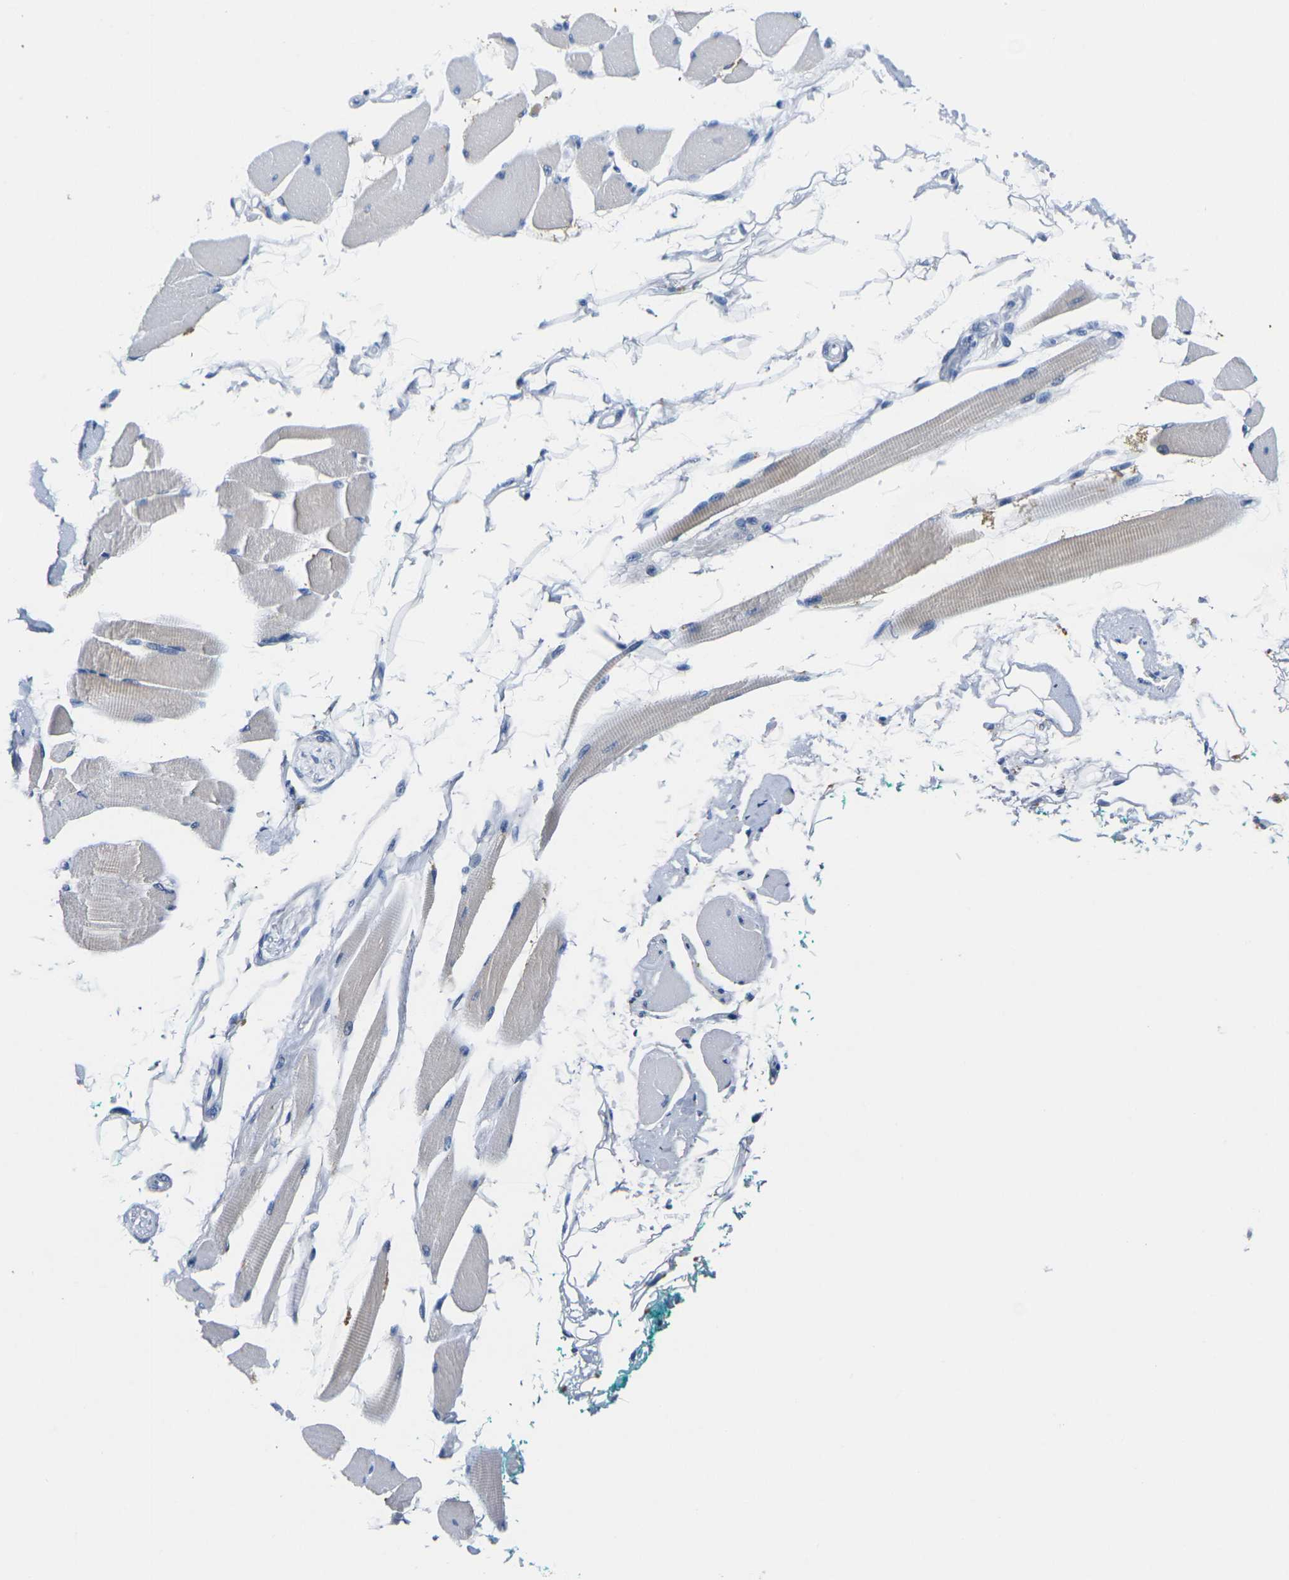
{"staining": {"intensity": "weak", "quantity": "<25%", "location": "cytoplasmic/membranous"}, "tissue": "skeletal muscle", "cell_type": "Myocytes", "image_type": "normal", "snomed": [{"axis": "morphology", "description": "Normal tissue, NOS"}, {"axis": "topography", "description": "Skeletal muscle"}, {"axis": "topography", "description": "Oral tissue"}, {"axis": "topography", "description": "Peripheral nerve tissue"}], "caption": "An image of skeletal muscle stained for a protein displays no brown staining in myocytes.", "gene": "NOCT", "patient": {"sex": "female", "age": 84}}